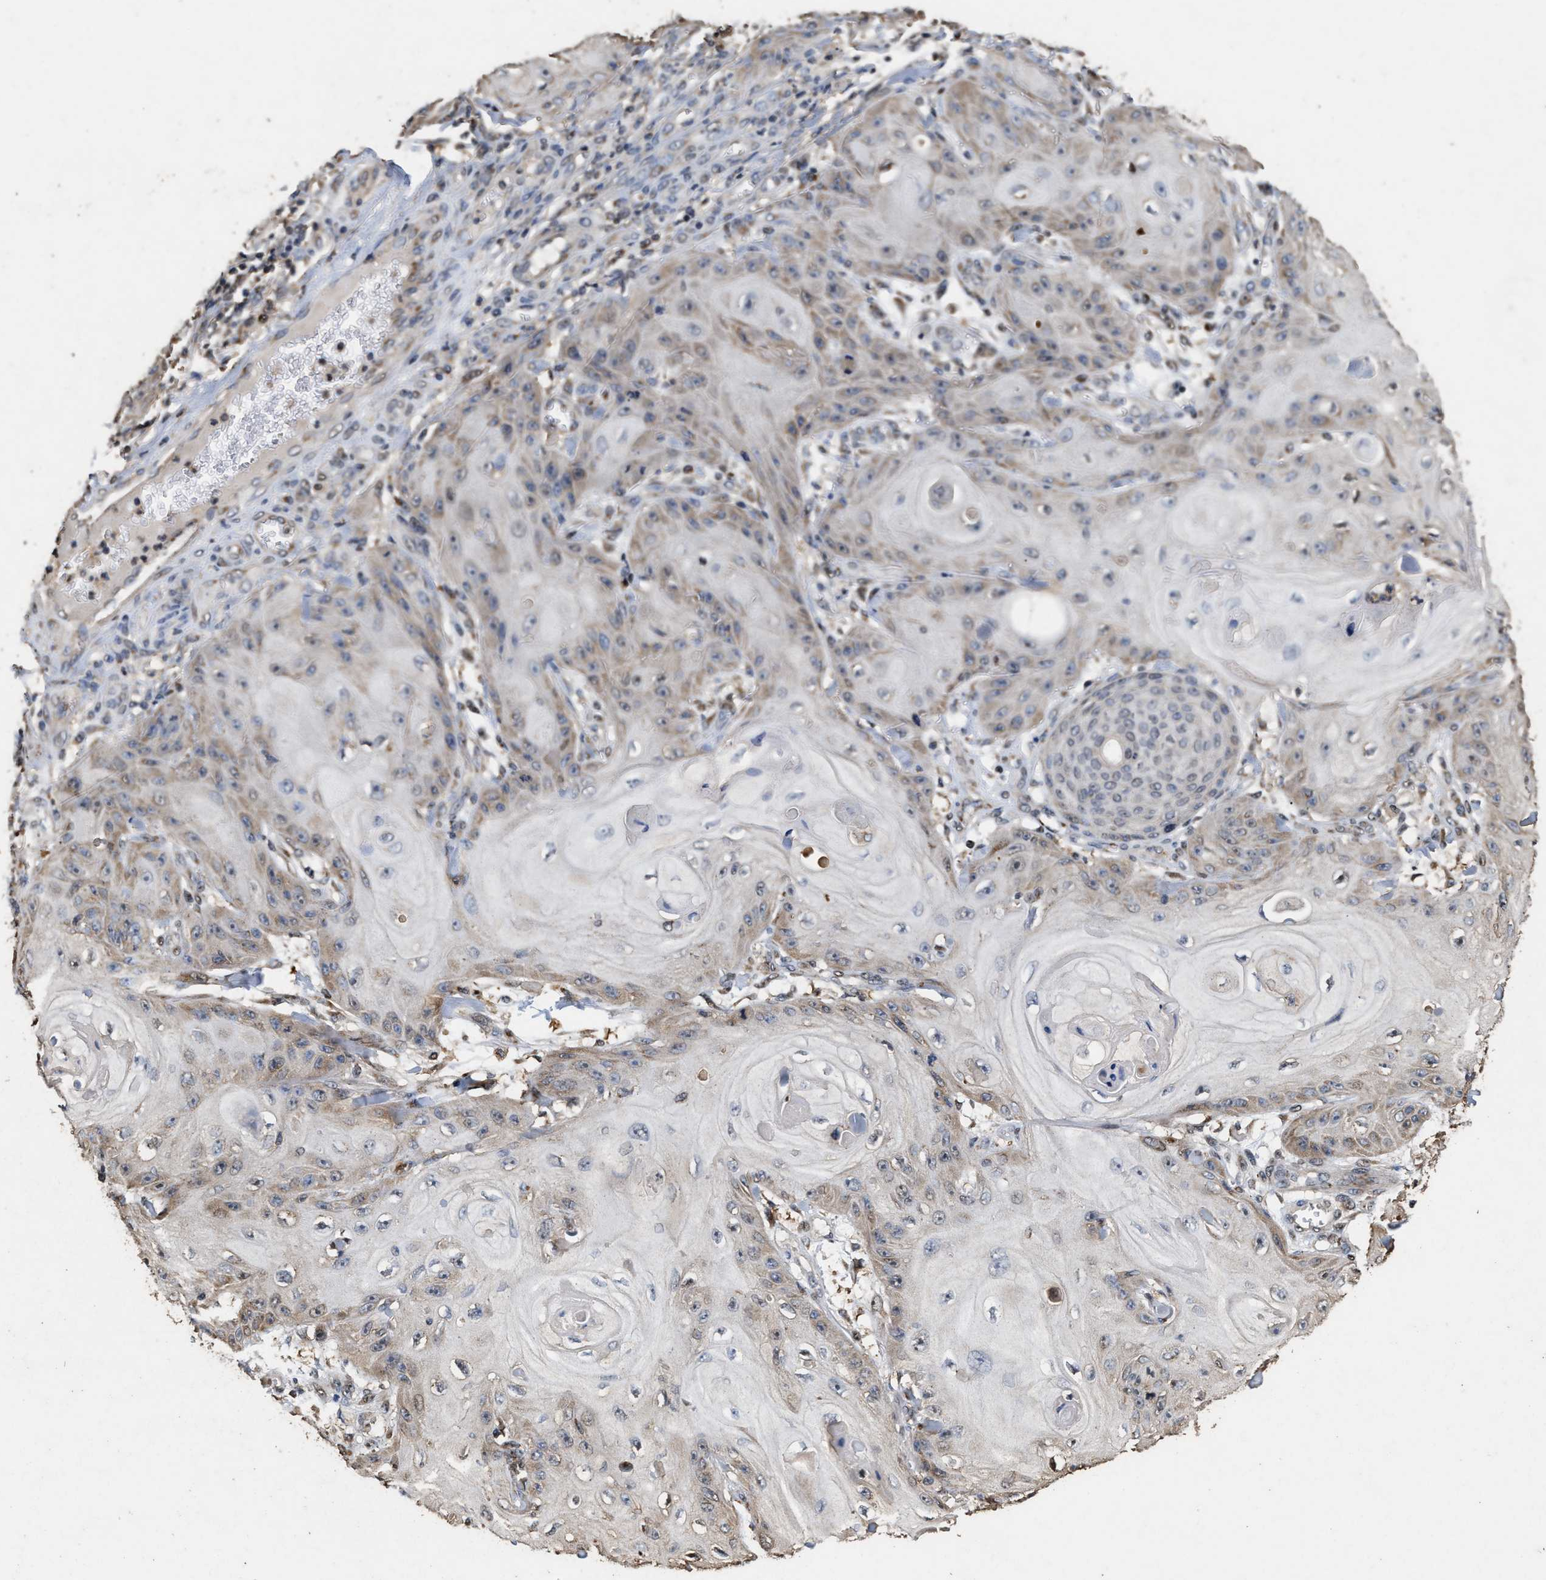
{"staining": {"intensity": "weak", "quantity": ">75%", "location": "cytoplasmic/membranous"}, "tissue": "skin cancer", "cell_type": "Tumor cells", "image_type": "cancer", "snomed": [{"axis": "morphology", "description": "Squamous cell carcinoma, NOS"}, {"axis": "topography", "description": "Skin"}], "caption": "Skin cancer stained with immunohistochemistry reveals weak cytoplasmic/membranous expression in about >75% of tumor cells.", "gene": "TPST2", "patient": {"sex": "male", "age": 74}}